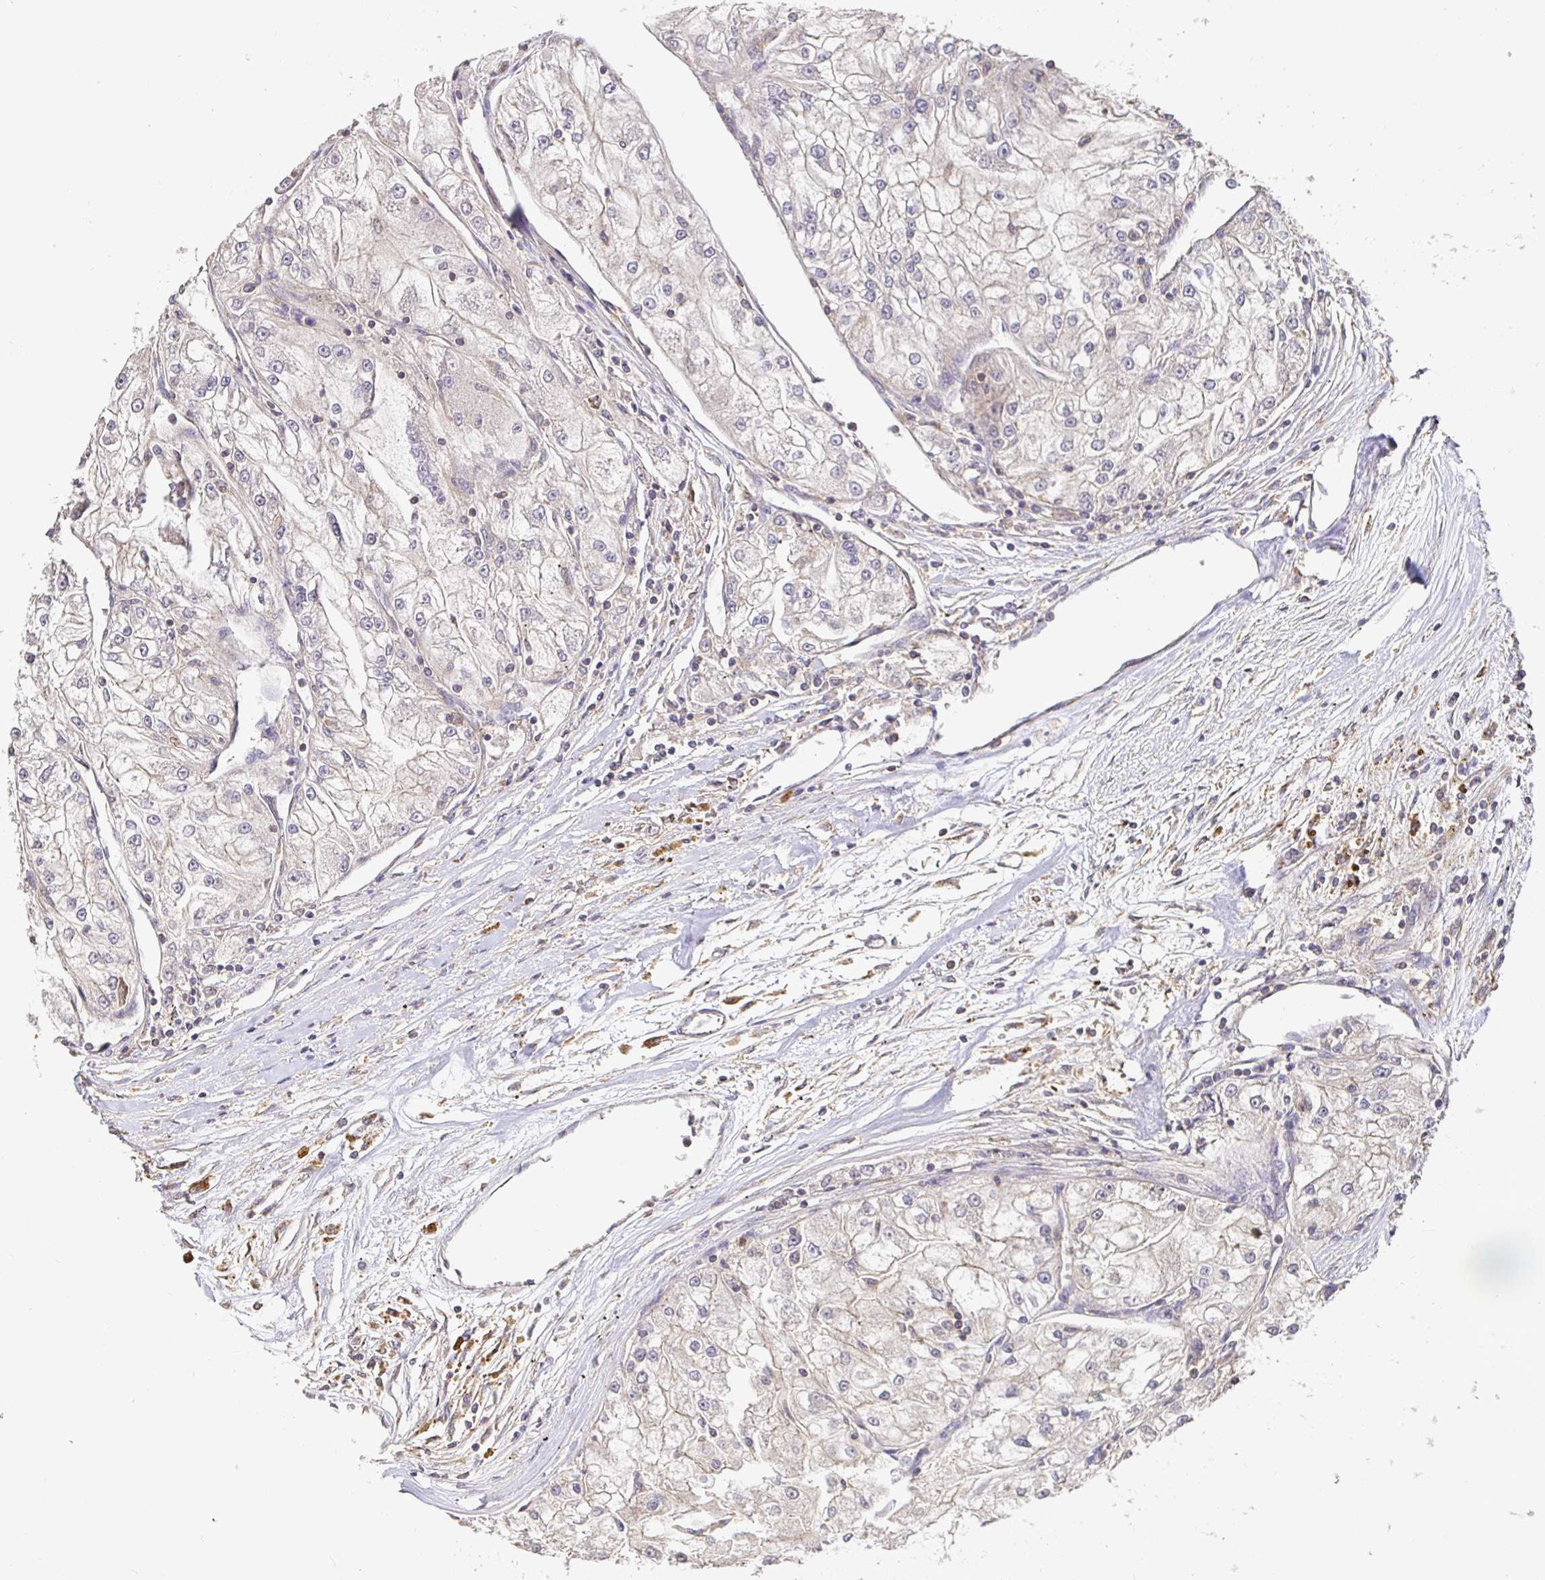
{"staining": {"intensity": "negative", "quantity": "none", "location": "none"}, "tissue": "renal cancer", "cell_type": "Tumor cells", "image_type": "cancer", "snomed": [{"axis": "morphology", "description": "Adenocarcinoma, NOS"}, {"axis": "topography", "description": "Kidney"}], "caption": "Protein analysis of renal cancer (adenocarcinoma) displays no significant positivity in tumor cells.", "gene": "C1QTNF7", "patient": {"sex": "female", "age": 72}}